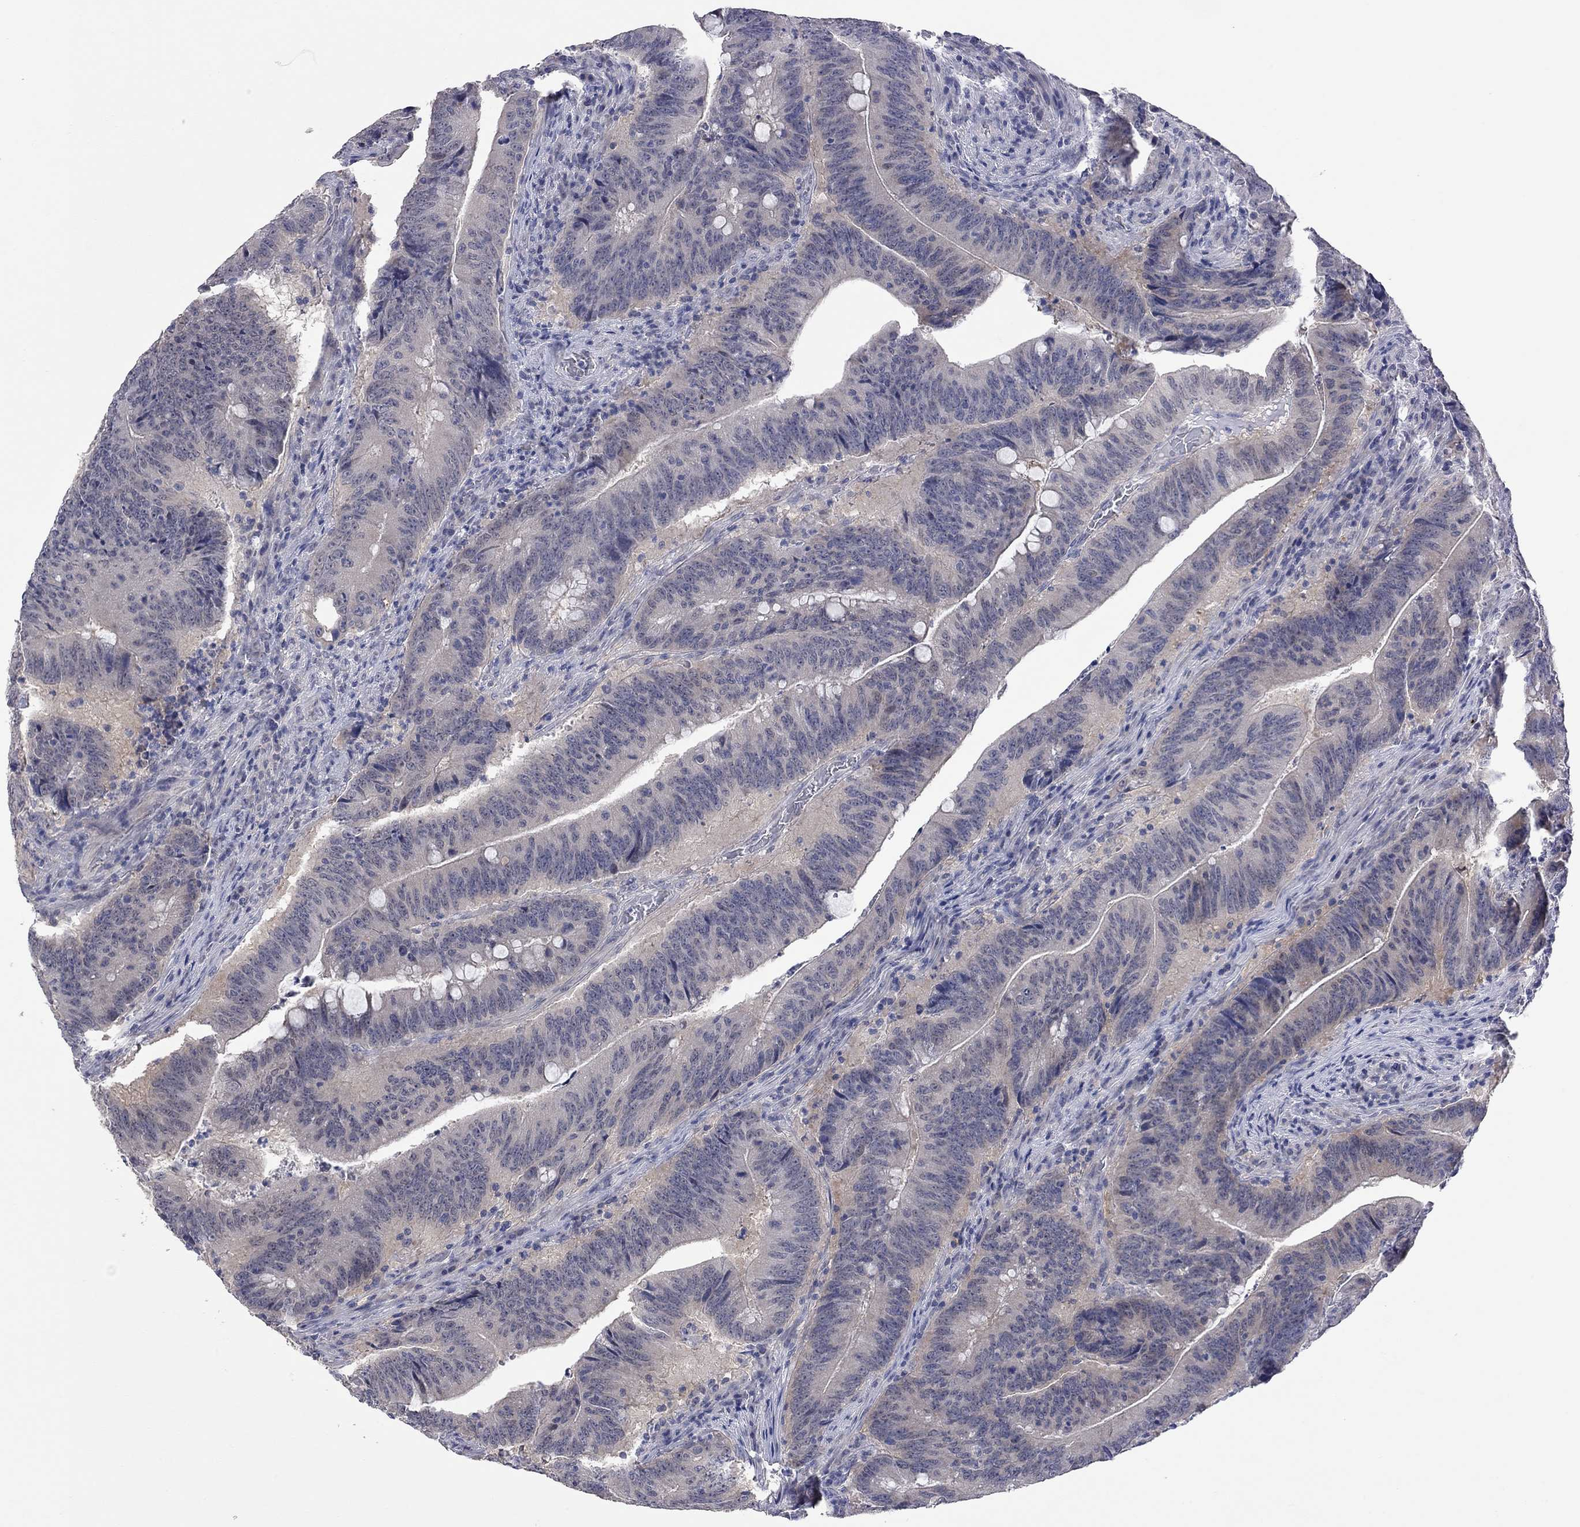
{"staining": {"intensity": "negative", "quantity": "none", "location": "none"}, "tissue": "colorectal cancer", "cell_type": "Tumor cells", "image_type": "cancer", "snomed": [{"axis": "morphology", "description": "Adenocarcinoma, NOS"}, {"axis": "topography", "description": "Colon"}], "caption": "Tumor cells are negative for protein expression in human colorectal cancer.", "gene": "FABP12", "patient": {"sex": "female", "age": 87}}